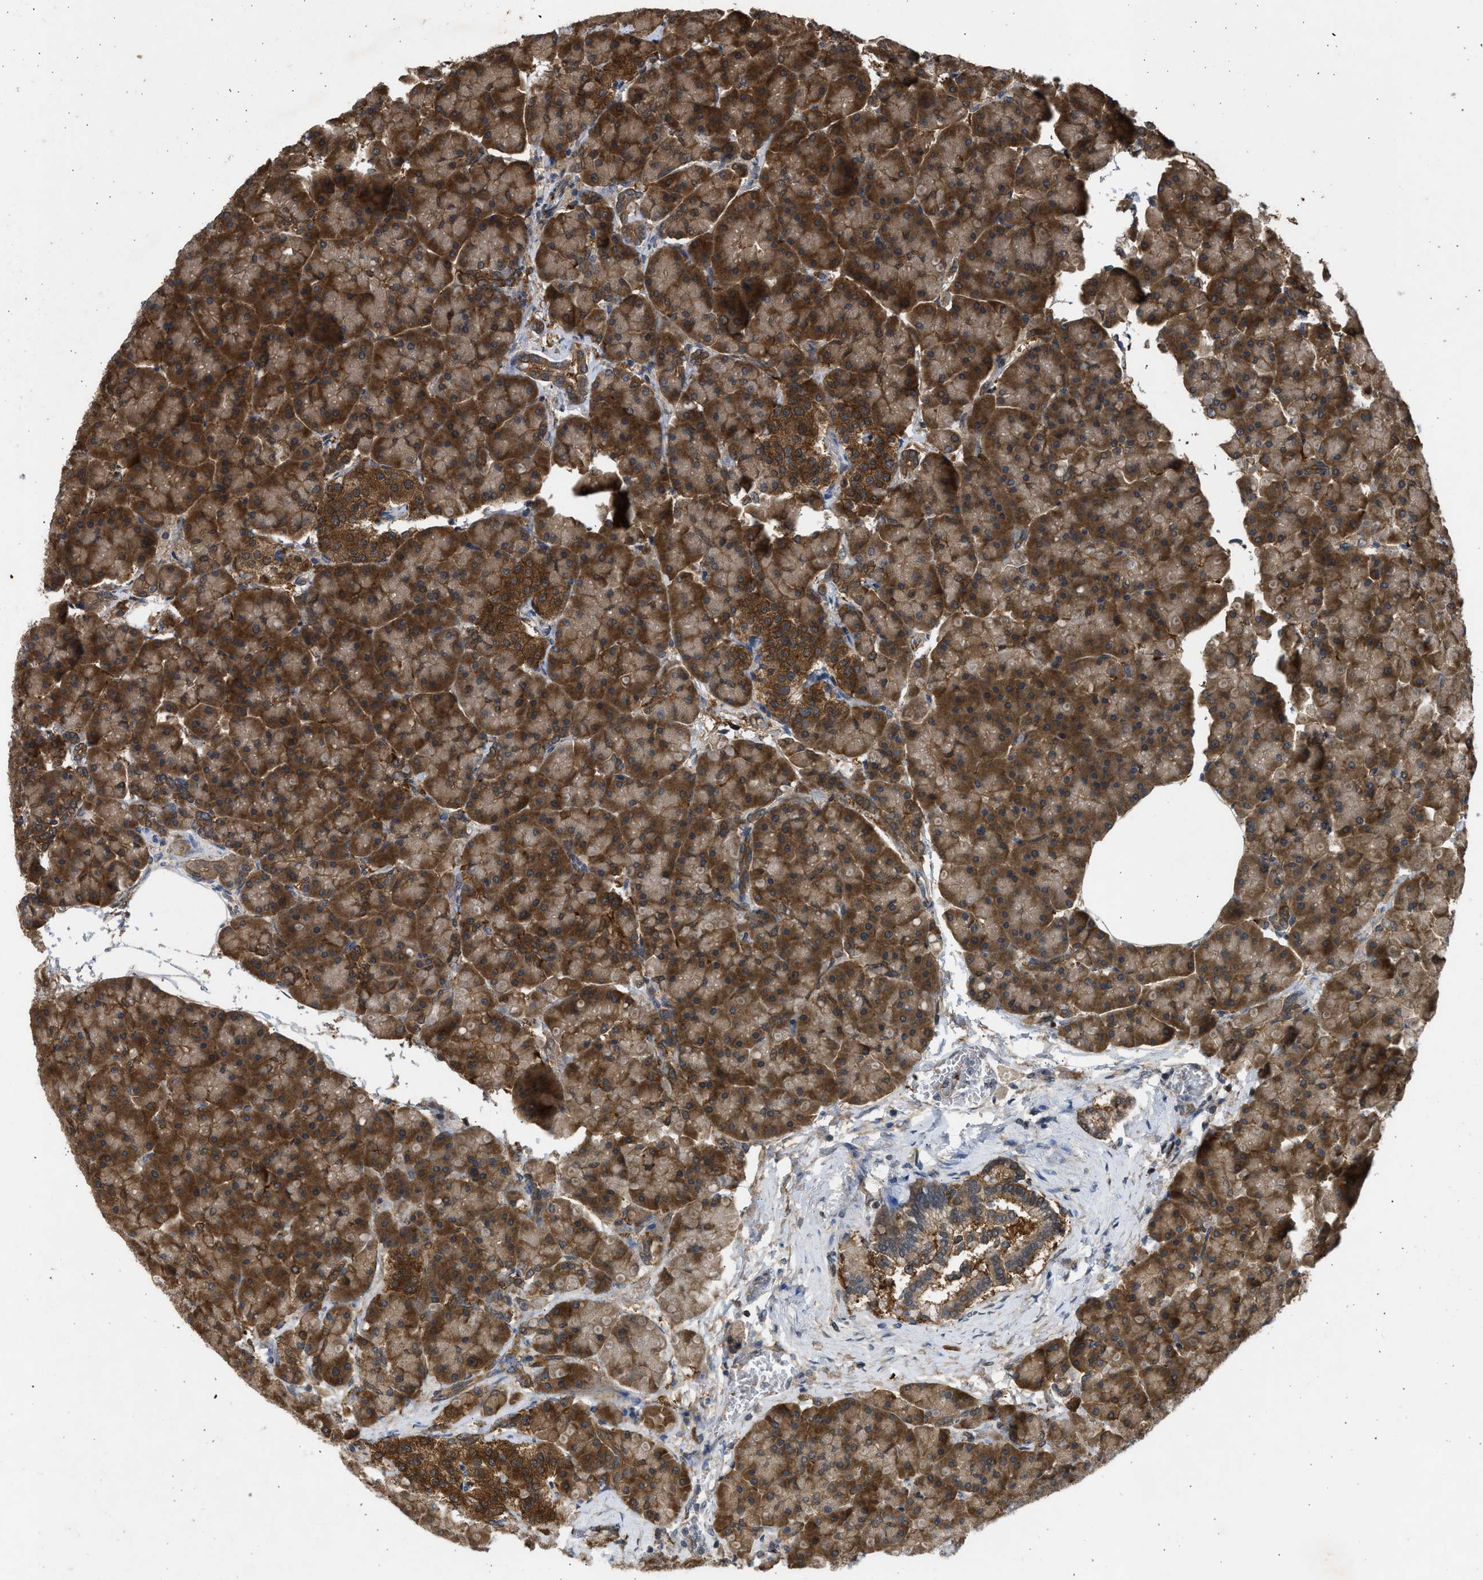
{"staining": {"intensity": "strong", "quantity": ">75%", "location": "cytoplasmic/membranous"}, "tissue": "pancreas", "cell_type": "Exocrine glandular cells", "image_type": "normal", "snomed": [{"axis": "morphology", "description": "Normal tissue, NOS"}, {"axis": "topography", "description": "Pancreas"}], "caption": "Immunohistochemistry (IHC) of unremarkable pancreas demonstrates high levels of strong cytoplasmic/membranous expression in approximately >75% of exocrine glandular cells. The staining was performed using DAB, with brown indicating positive protein expression. Nuclei are stained blue with hematoxylin.", "gene": "MAPK7", "patient": {"sex": "female", "age": 70}}